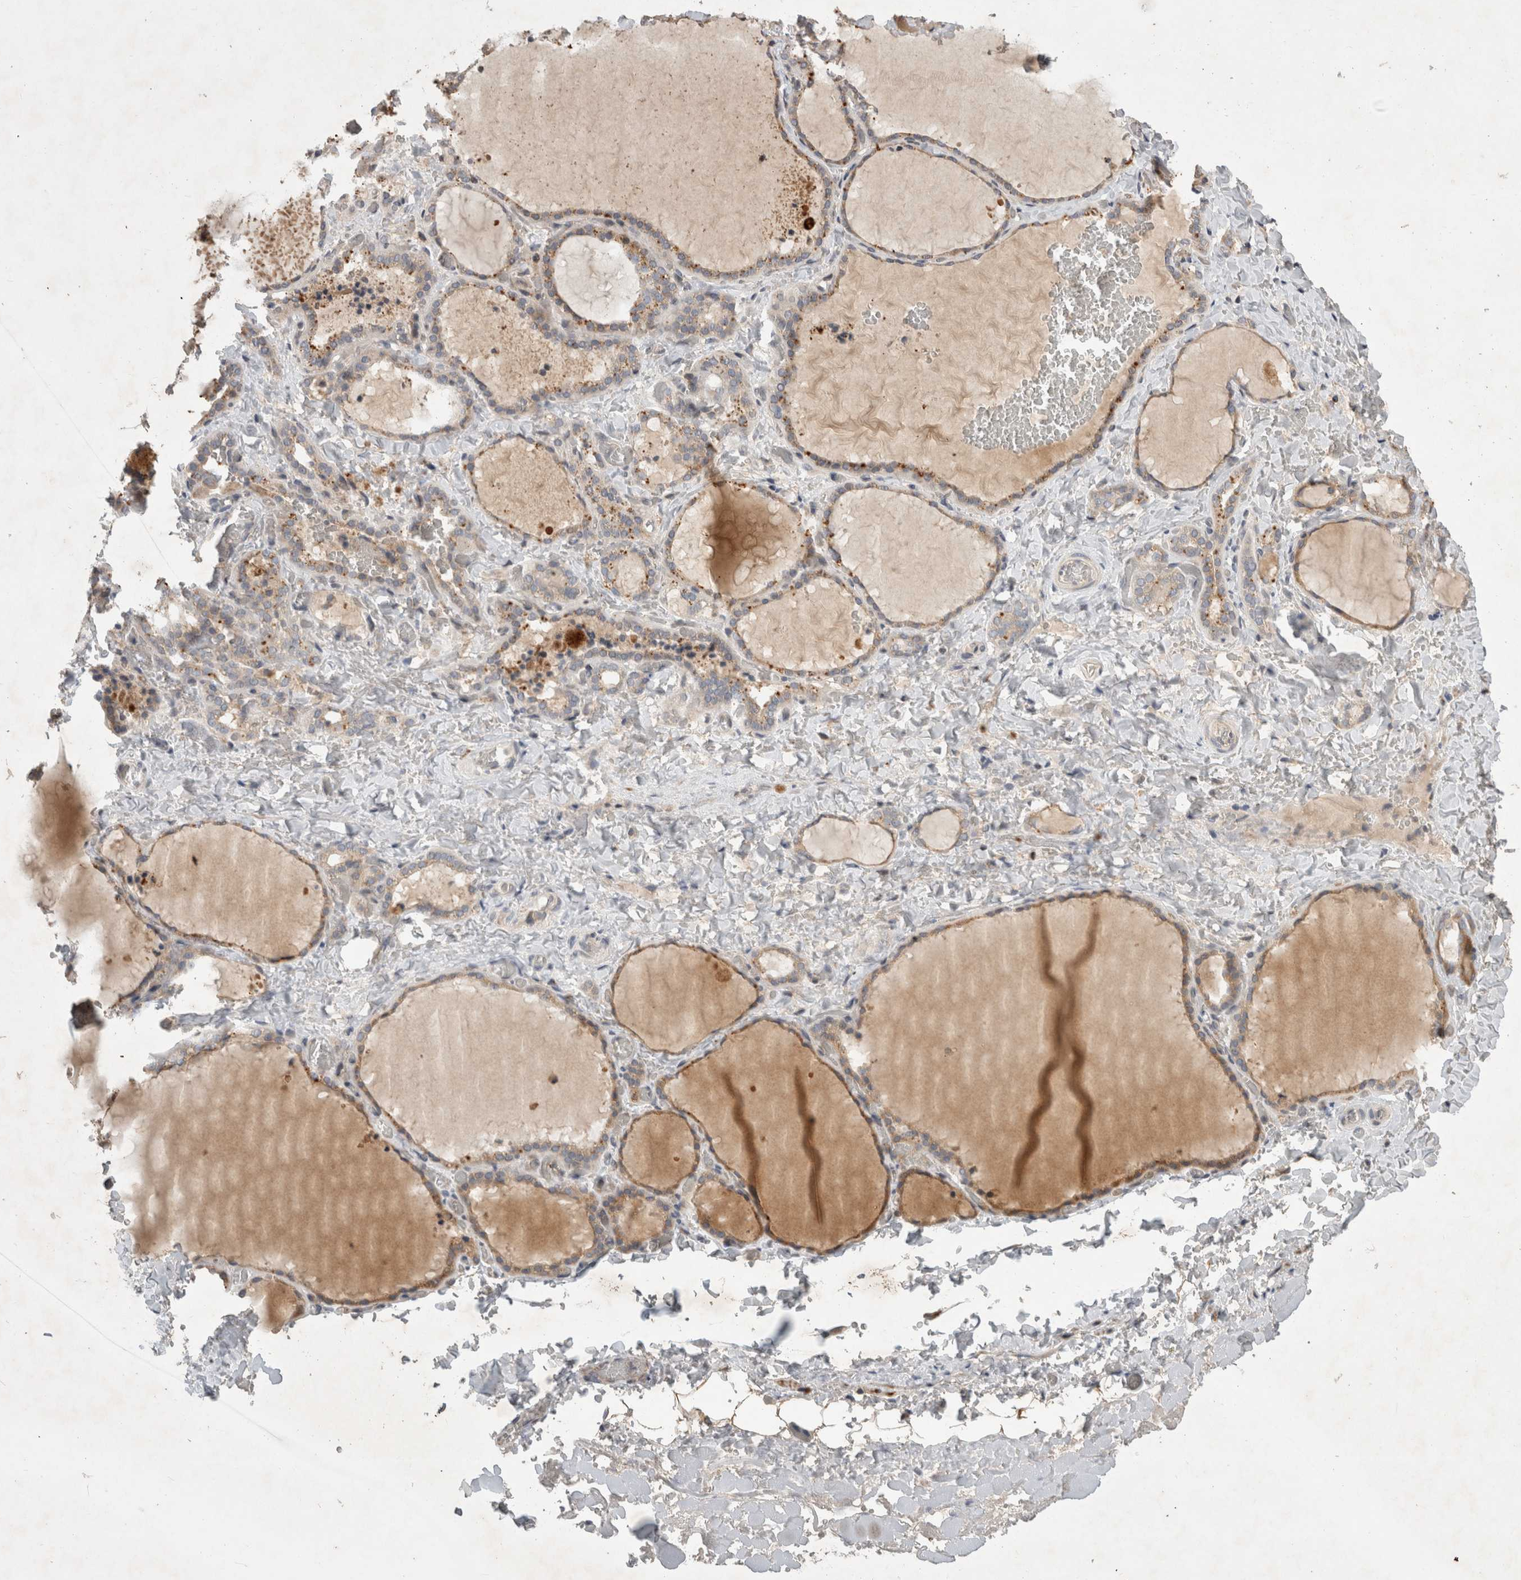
{"staining": {"intensity": "moderate", "quantity": ">75%", "location": "cytoplasmic/membranous"}, "tissue": "thyroid gland", "cell_type": "Glandular cells", "image_type": "normal", "snomed": [{"axis": "morphology", "description": "Normal tissue, NOS"}, {"axis": "topography", "description": "Thyroid gland"}], "caption": "Brown immunohistochemical staining in benign thyroid gland displays moderate cytoplasmic/membranous expression in approximately >75% of glandular cells. (Stains: DAB in brown, nuclei in blue, Microscopy: brightfield microscopy at high magnification).", "gene": "SERAC1", "patient": {"sex": "female", "age": 22}}